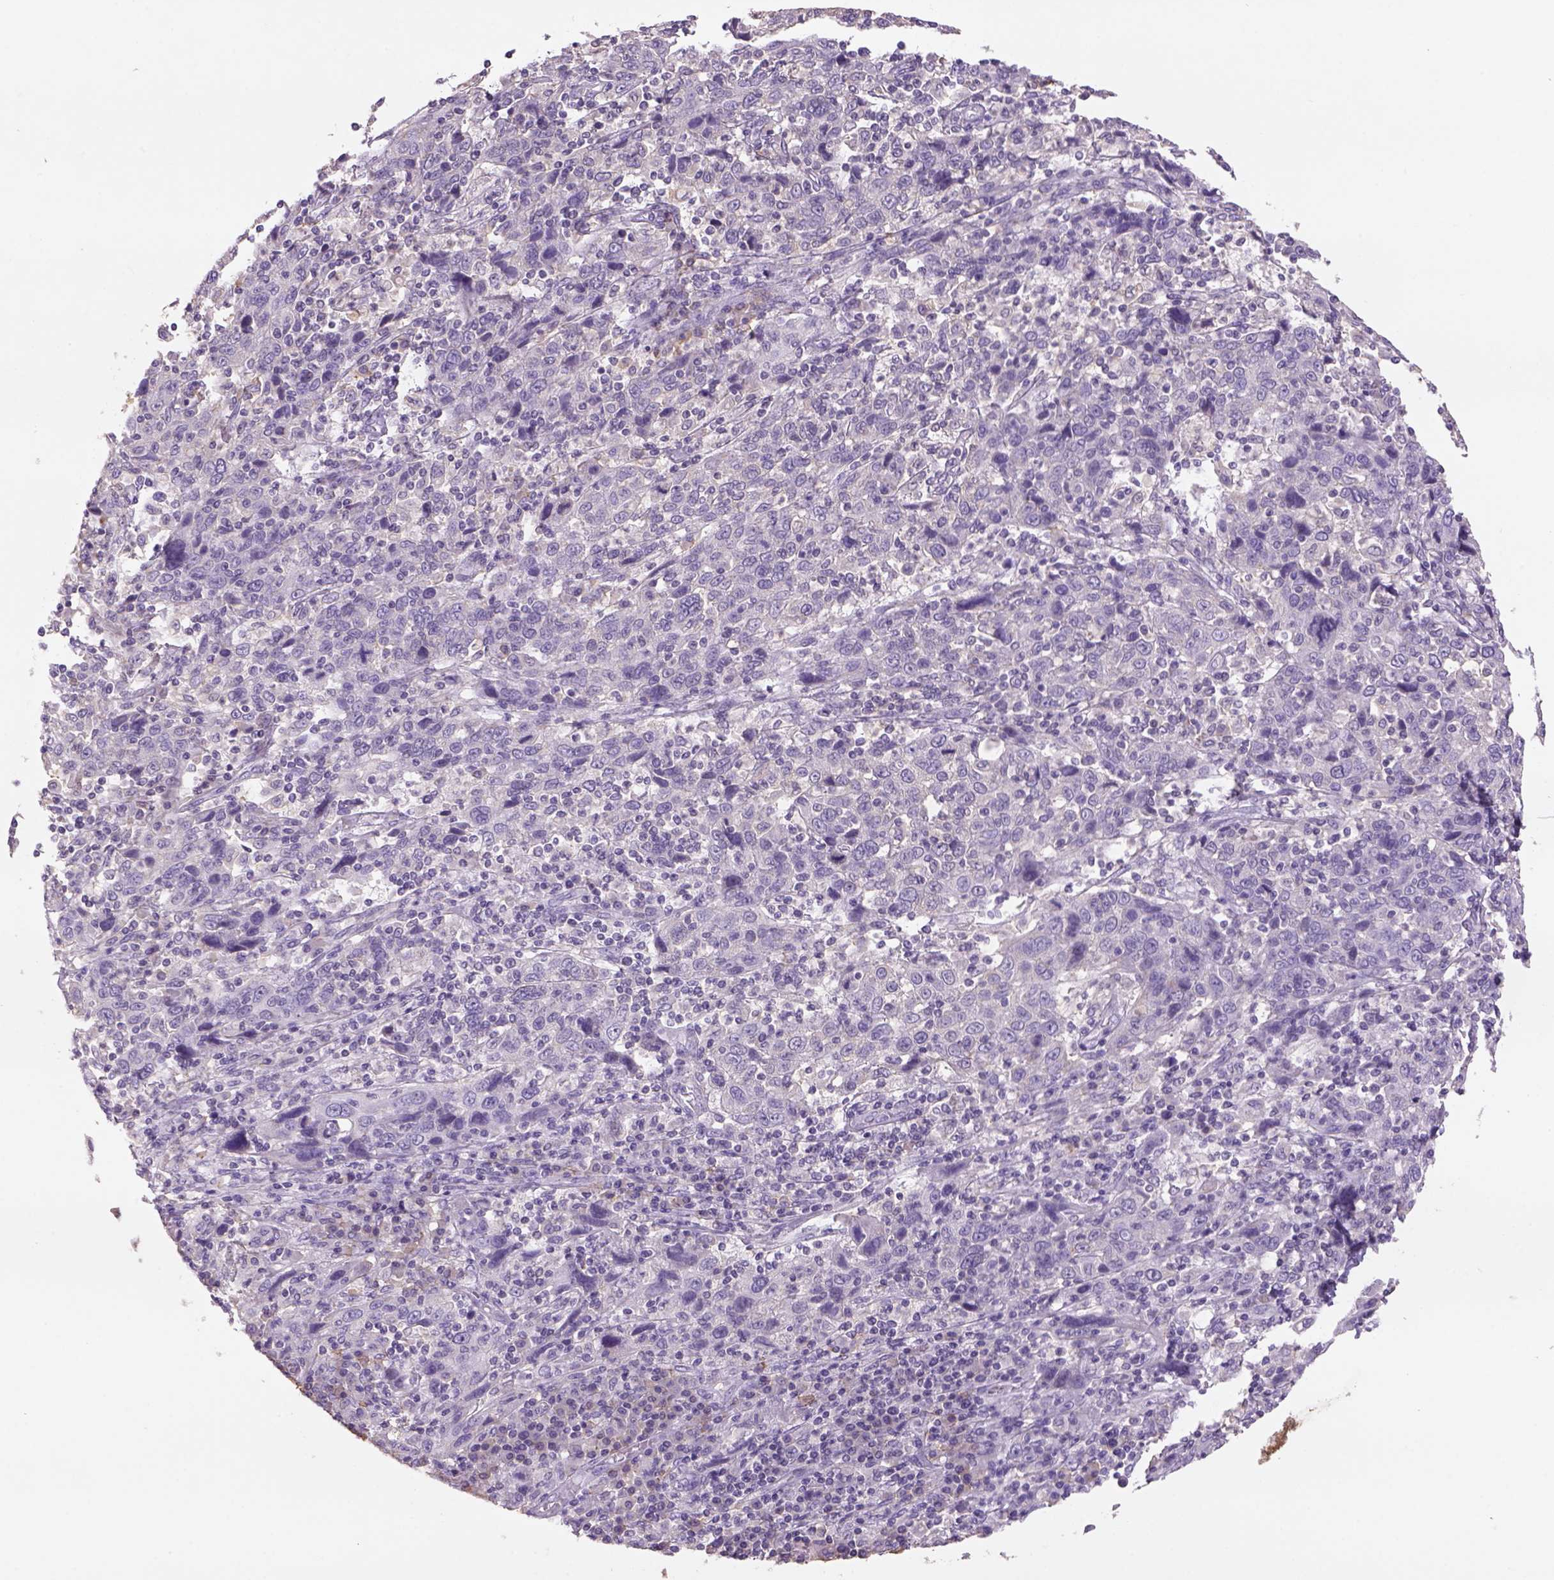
{"staining": {"intensity": "negative", "quantity": "none", "location": "none"}, "tissue": "cervical cancer", "cell_type": "Tumor cells", "image_type": "cancer", "snomed": [{"axis": "morphology", "description": "Squamous cell carcinoma, NOS"}, {"axis": "topography", "description": "Cervix"}], "caption": "Tumor cells are negative for protein expression in human squamous cell carcinoma (cervical). (Stains: DAB IHC with hematoxylin counter stain, Microscopy: brightfield microscopy at high magnification).", "gene": "NAALAD2", "patient": {"sex": "female", "age": 46}}